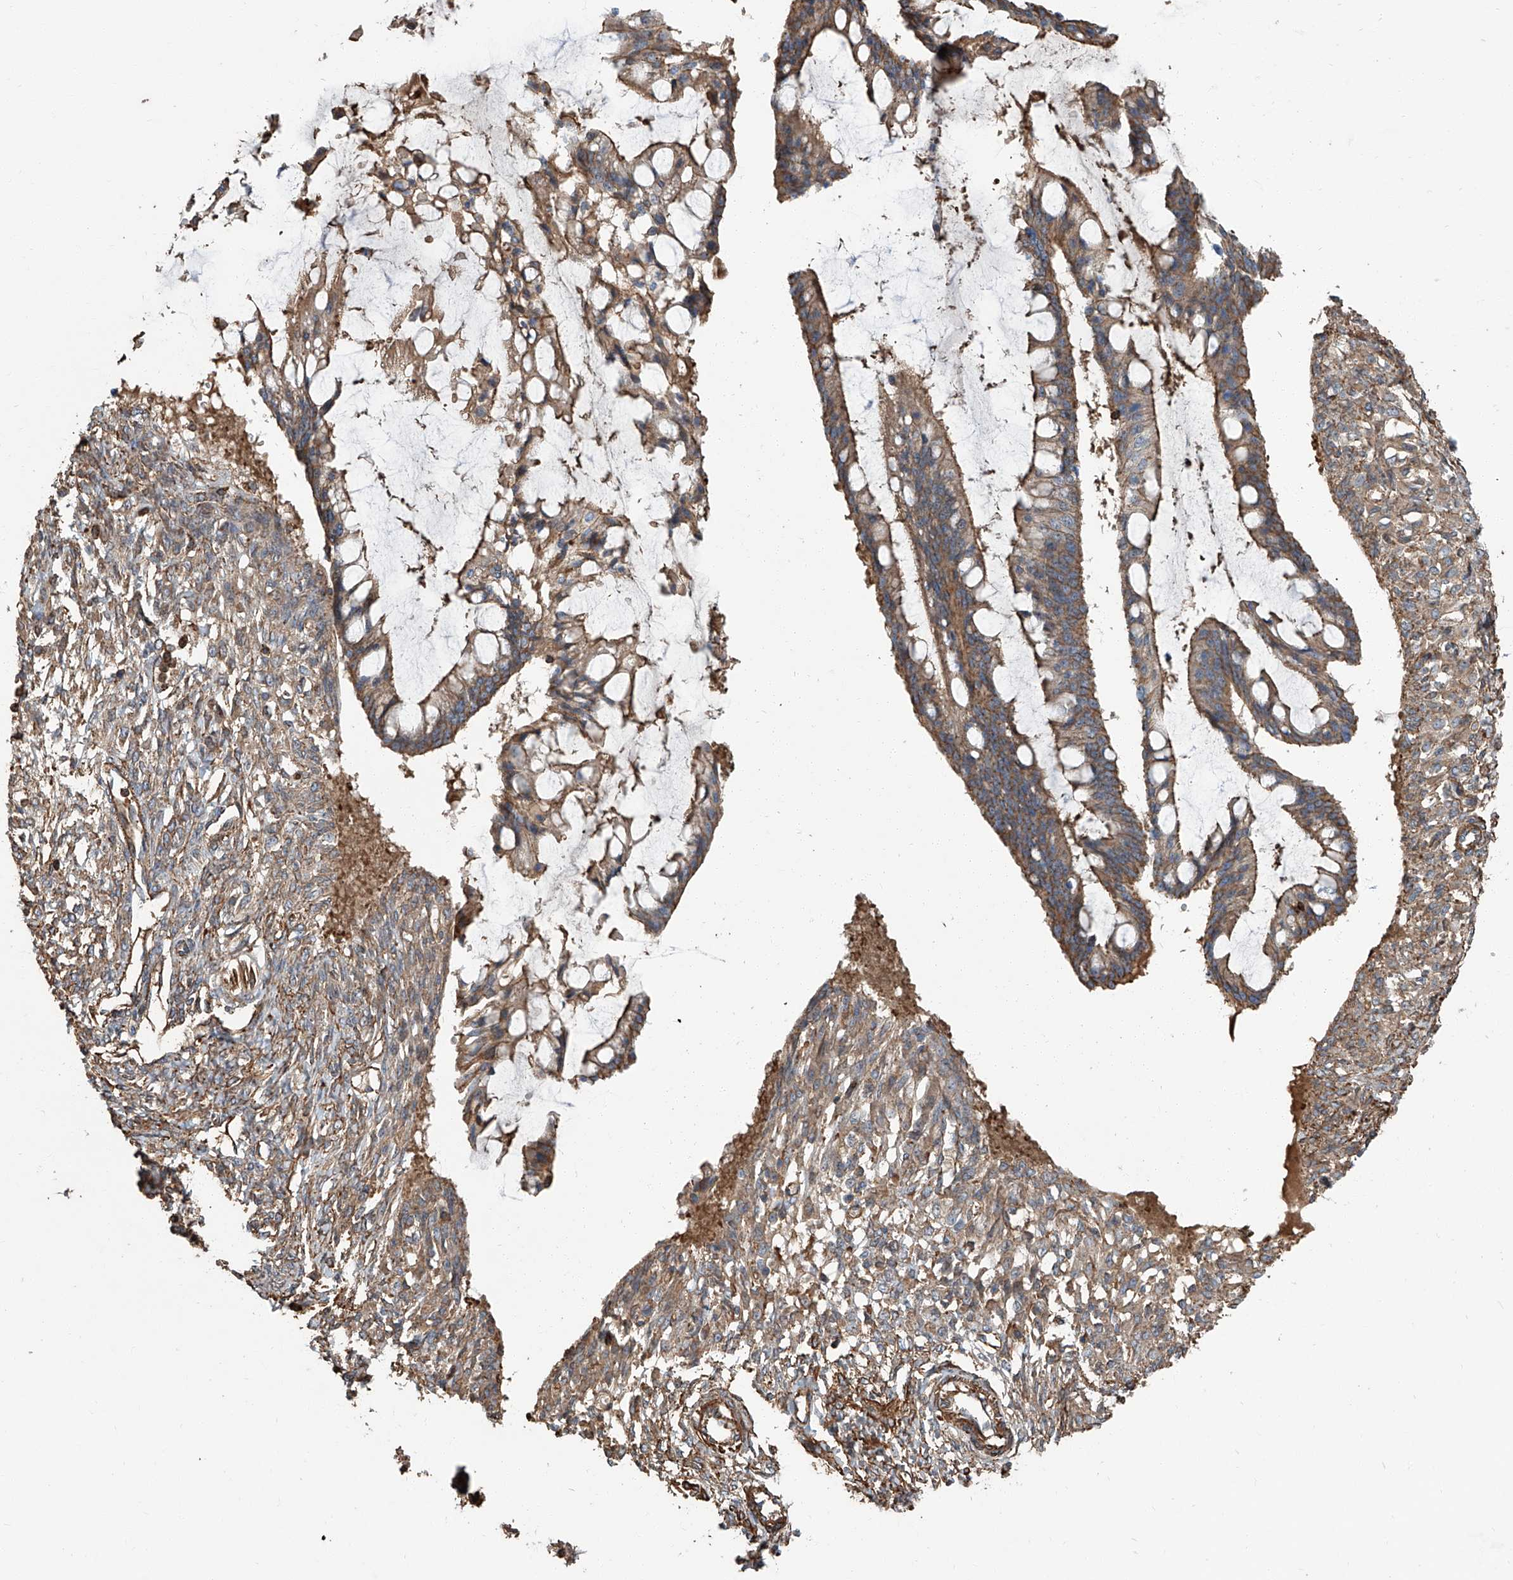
{"staining": {"intensity": "moderate", "quantity": ">75%", "location": "cytoplasmic/membranous"}, "tissue": "ovarian cancer", "cell_type": "Tumor cells", "image_type": "cancer", "snomed": [{"axis": "morphology", "description": "Cystadenocarcinoma, mucinous, NOS"}, {"axis": "topography", "description": "Ovary"}], "caption": "Immunohistochemistry (IHC) photomicrograph of human ovarian cancer (mucinous cystadenocarcinoma) stained for a protein (brown), which shows medium levels of moderate cytoplasmic/membranous positivity in approximately >75% of tumor cells.", "gene": "PIEZO2", "patient": {"sex": "female", "age": 73}}